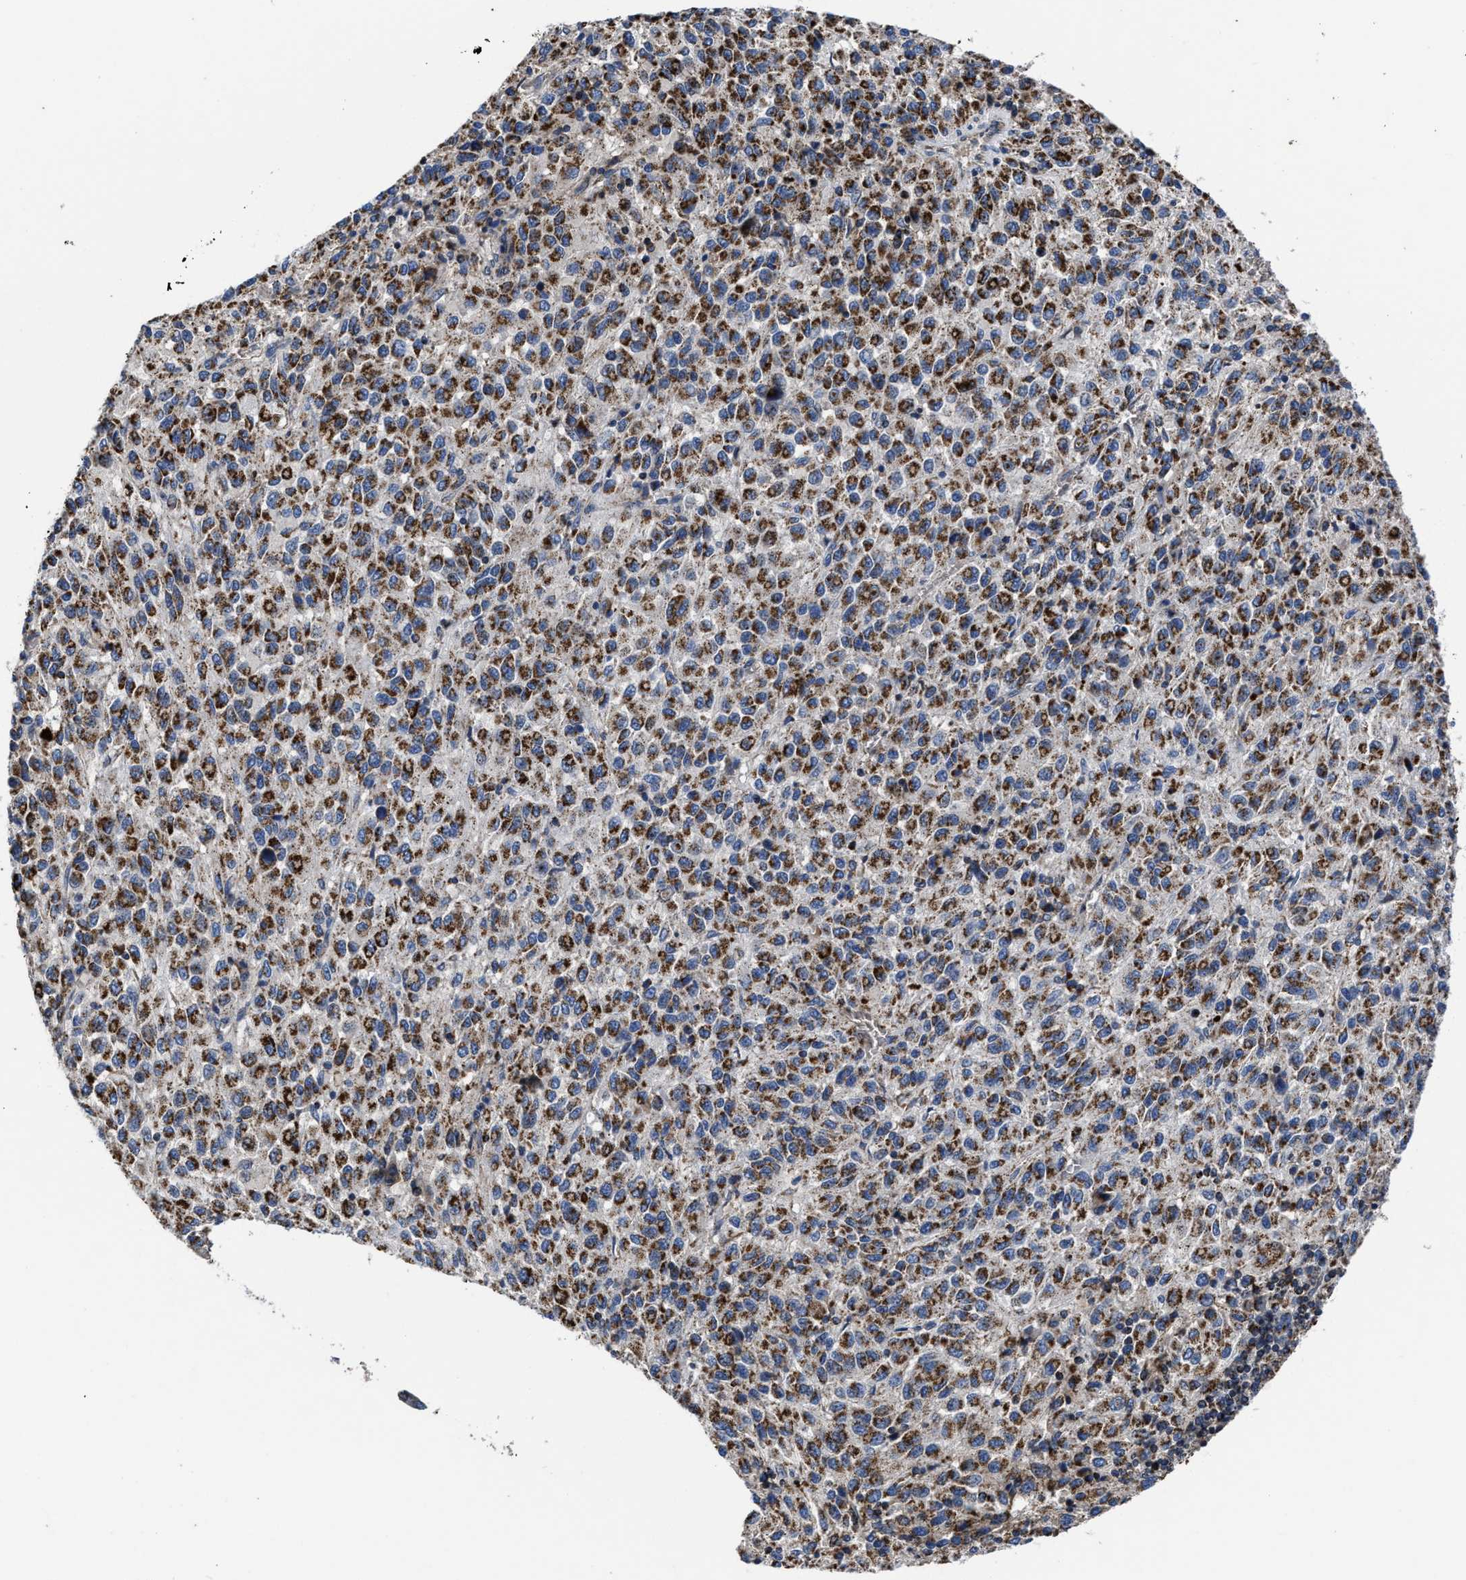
{"staining": {"intensity": "strong", "quantity": ">75%", "location": "cytoplasmic/membranous"}, "tissue": "melanoma", "cell_type": "Tumor cells", "image_type": "cancer", "snomed": [{"axis": "morphology", "description": "Malignant melanoma, Metastatic site"}, {"axis": "topography", "description": "Lung"}], "caption": "This is a micrograph of IHC staining of melanoma, which shows strong positivity in the cytoplasmic/membranous of tumor cells.", "gene": "CACNA1D", "patient": {"sex": "male", "age": 64}}